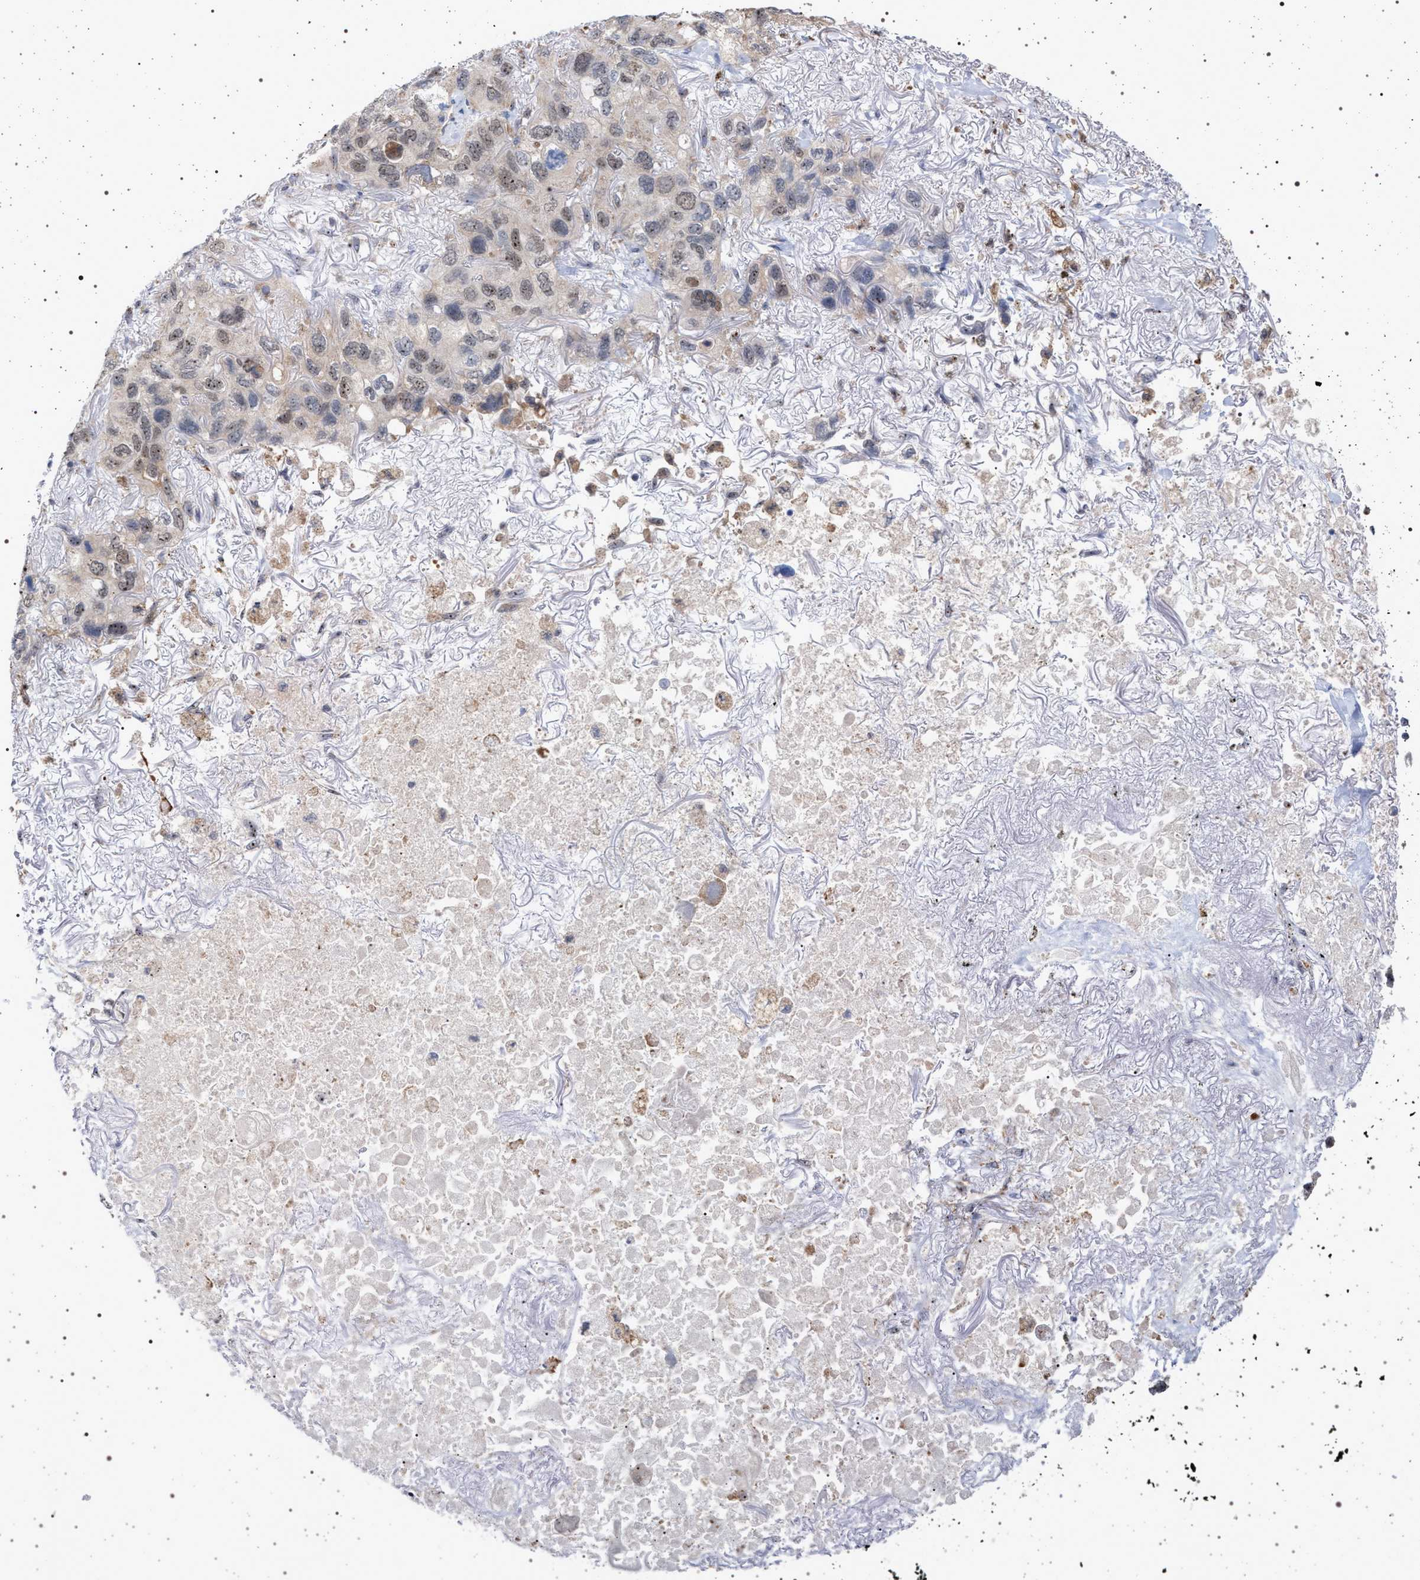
{"staining": {"intensity": "moderate", "quantity": ">75%", "location": "nuclear"}, "tissue": "lung cancer", "cell_type": "Tumor cells", "image_type": "cancer", "snomed": [{"axis": "morphology", "description": "Squamous cell carcinoma, NOS"}, {"axis": "topography", "description": "Lung"}], "caption": "Human squamous cell carcinoma (lung) stained for a protein (brown) shows moderate nuclear positive staining in approximately >75% of tumor cells.", "gene": "ELAC2", "patient": {"sex": "female", "age": 73}}